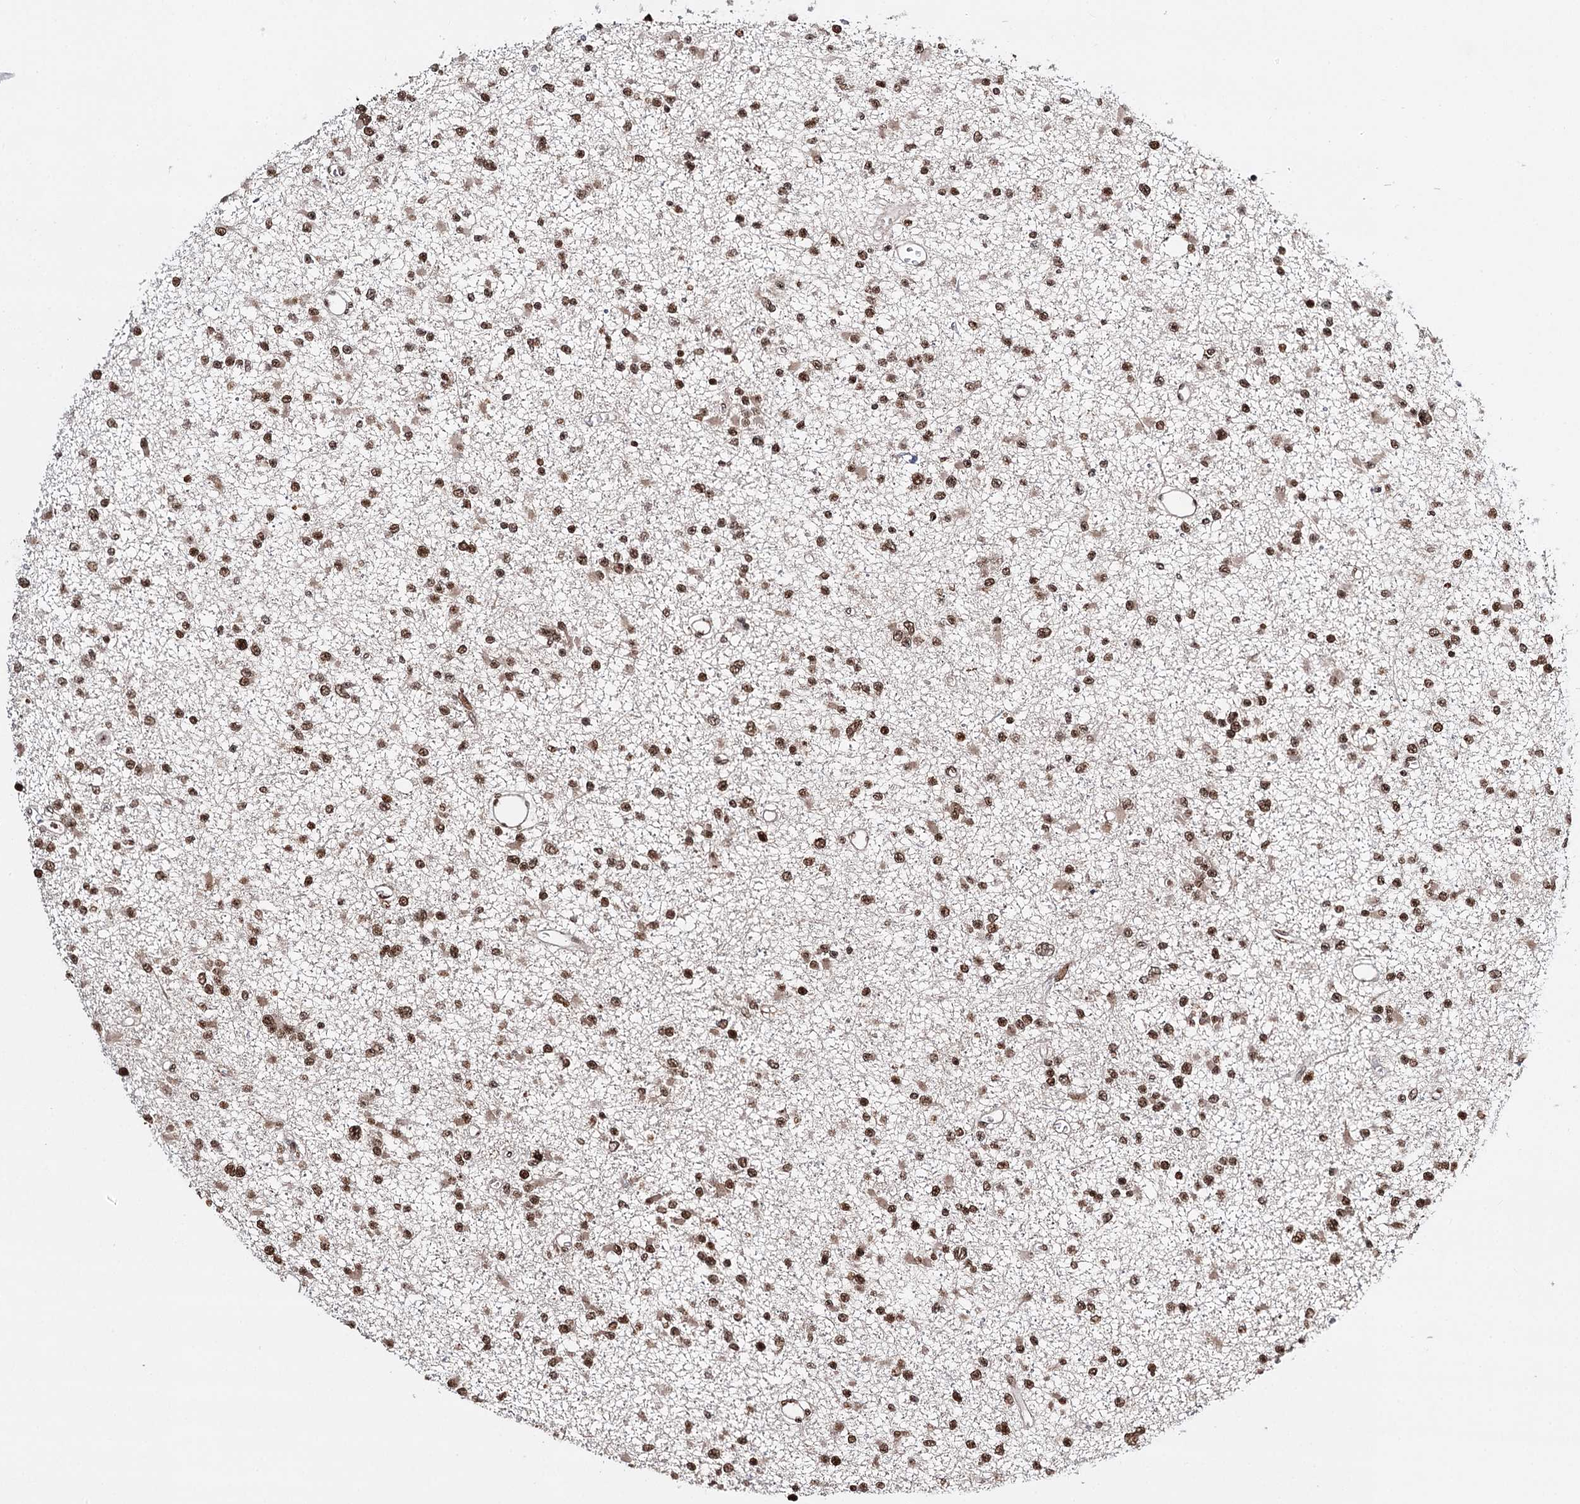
{"staining": {"intensity": "moderate", "quantity": ">75%", "location": "nuclear"}, "tissue": "glioma", "cell_type": "Tumor cells", "image_type": "cancer", "snomed": [{"axis": "morphology", "description": "Glioma, malignant, Low grade"}, {"axis": "topography", "description": "Brain"}], "caption": "Tumor cells display moderate nuclear expression in approximately >75% of cells in glioma. The protein of interest is stained brown, and the nuclei are stained in blue (DAB (3,3'-diaminobenzidine) IHC with brightfield microscopy, high magnification).", "gene": "RPS27A", "patient": {"sex": "female", "age": 22}}